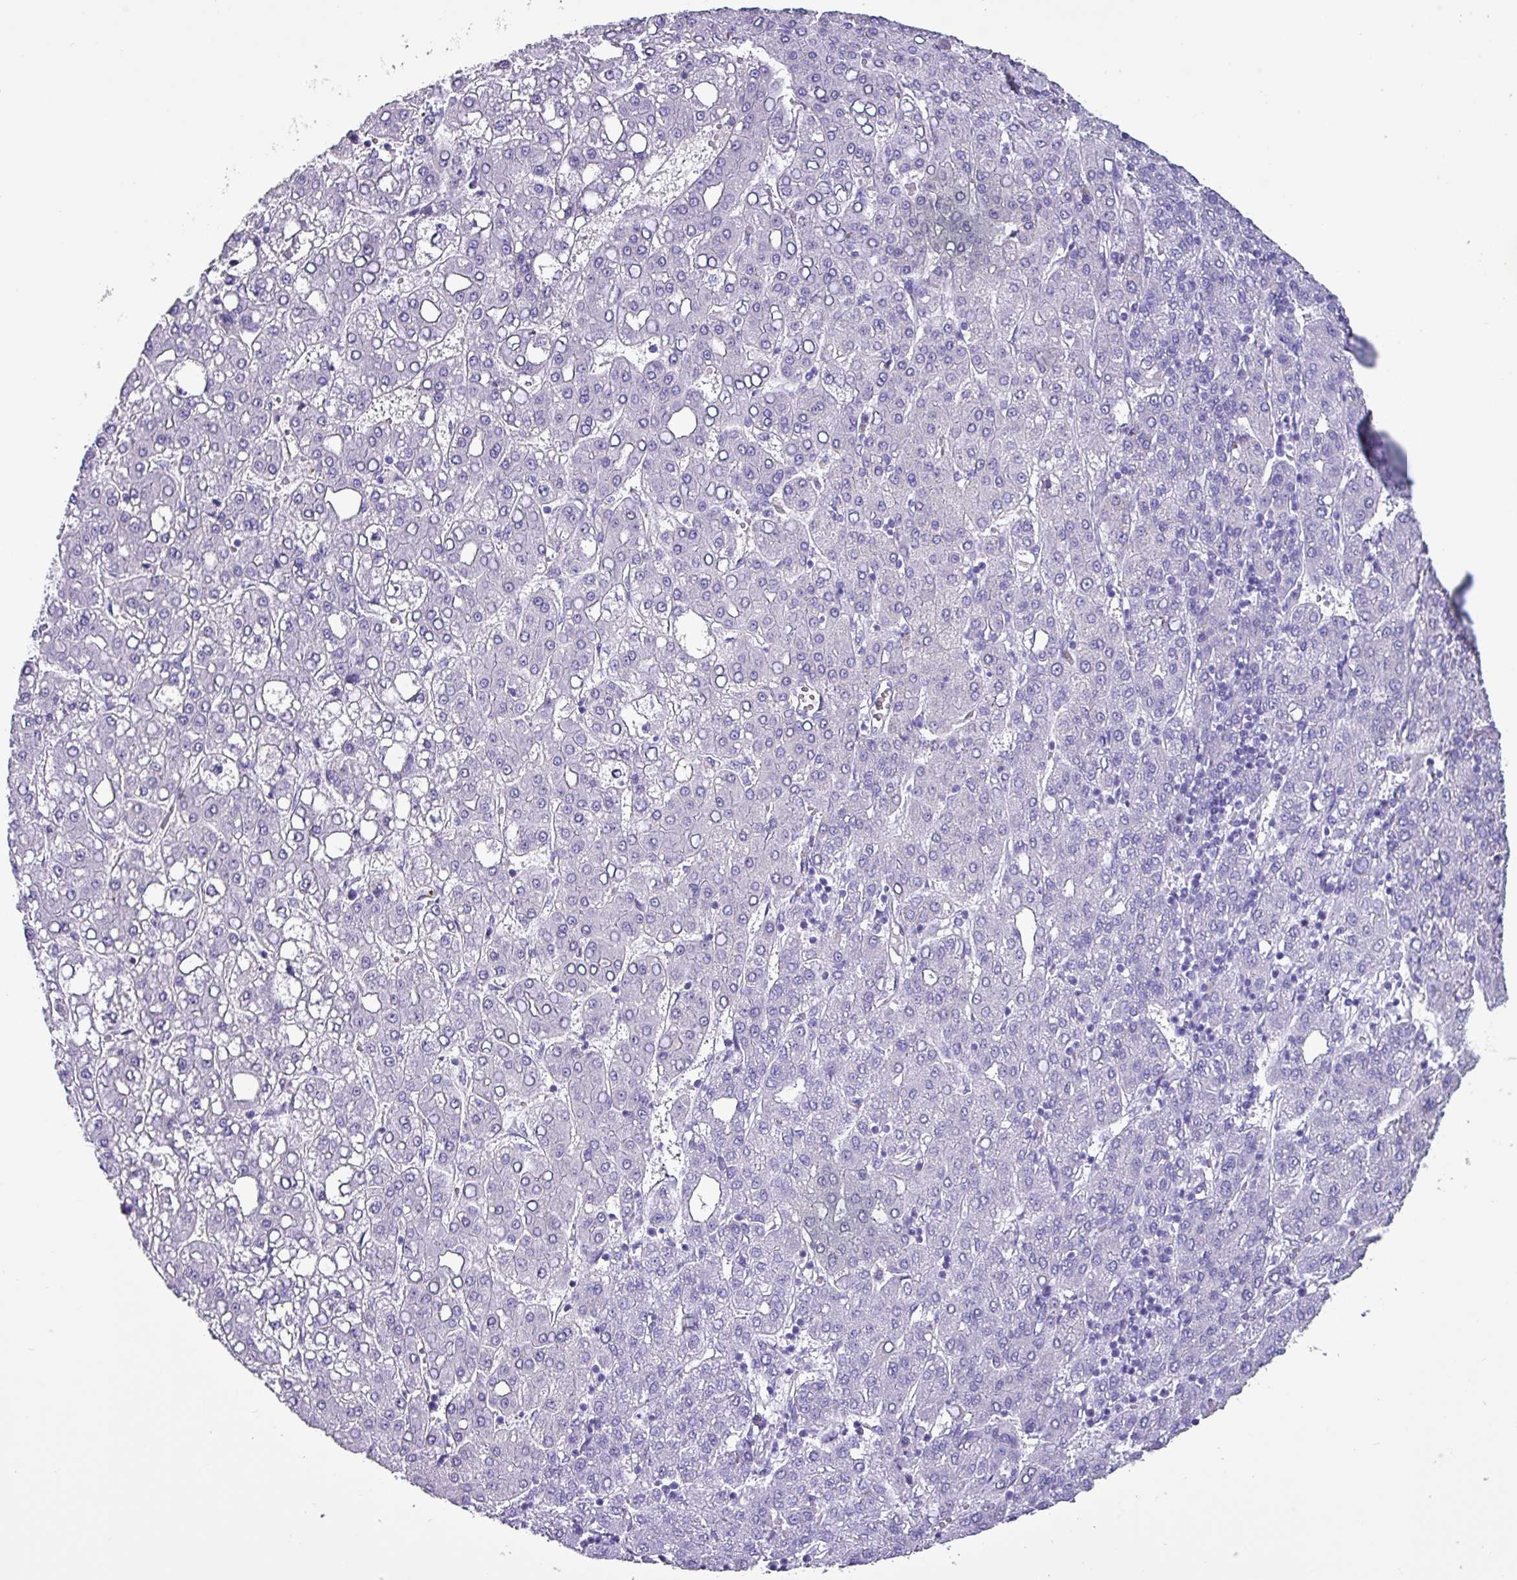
{"staining": {"intensity": "negative", "quantity": "none", "location": "none"}, "tissue": "liver cancer", "cell_type": "Tumor cells", "image_type": "cancer", "snomed": [{"axis": "morphology", "description": "Carcinoma, Hepatocellular, NOS"}, {"axis": "topography", "description": "Liver"}], "caption": "DAB immunohistochemical staining of liver cancer displays no significant positivity in tumor cells.", "gene": "KRT6C", "patient": {"sex": "male", "age": 65}}